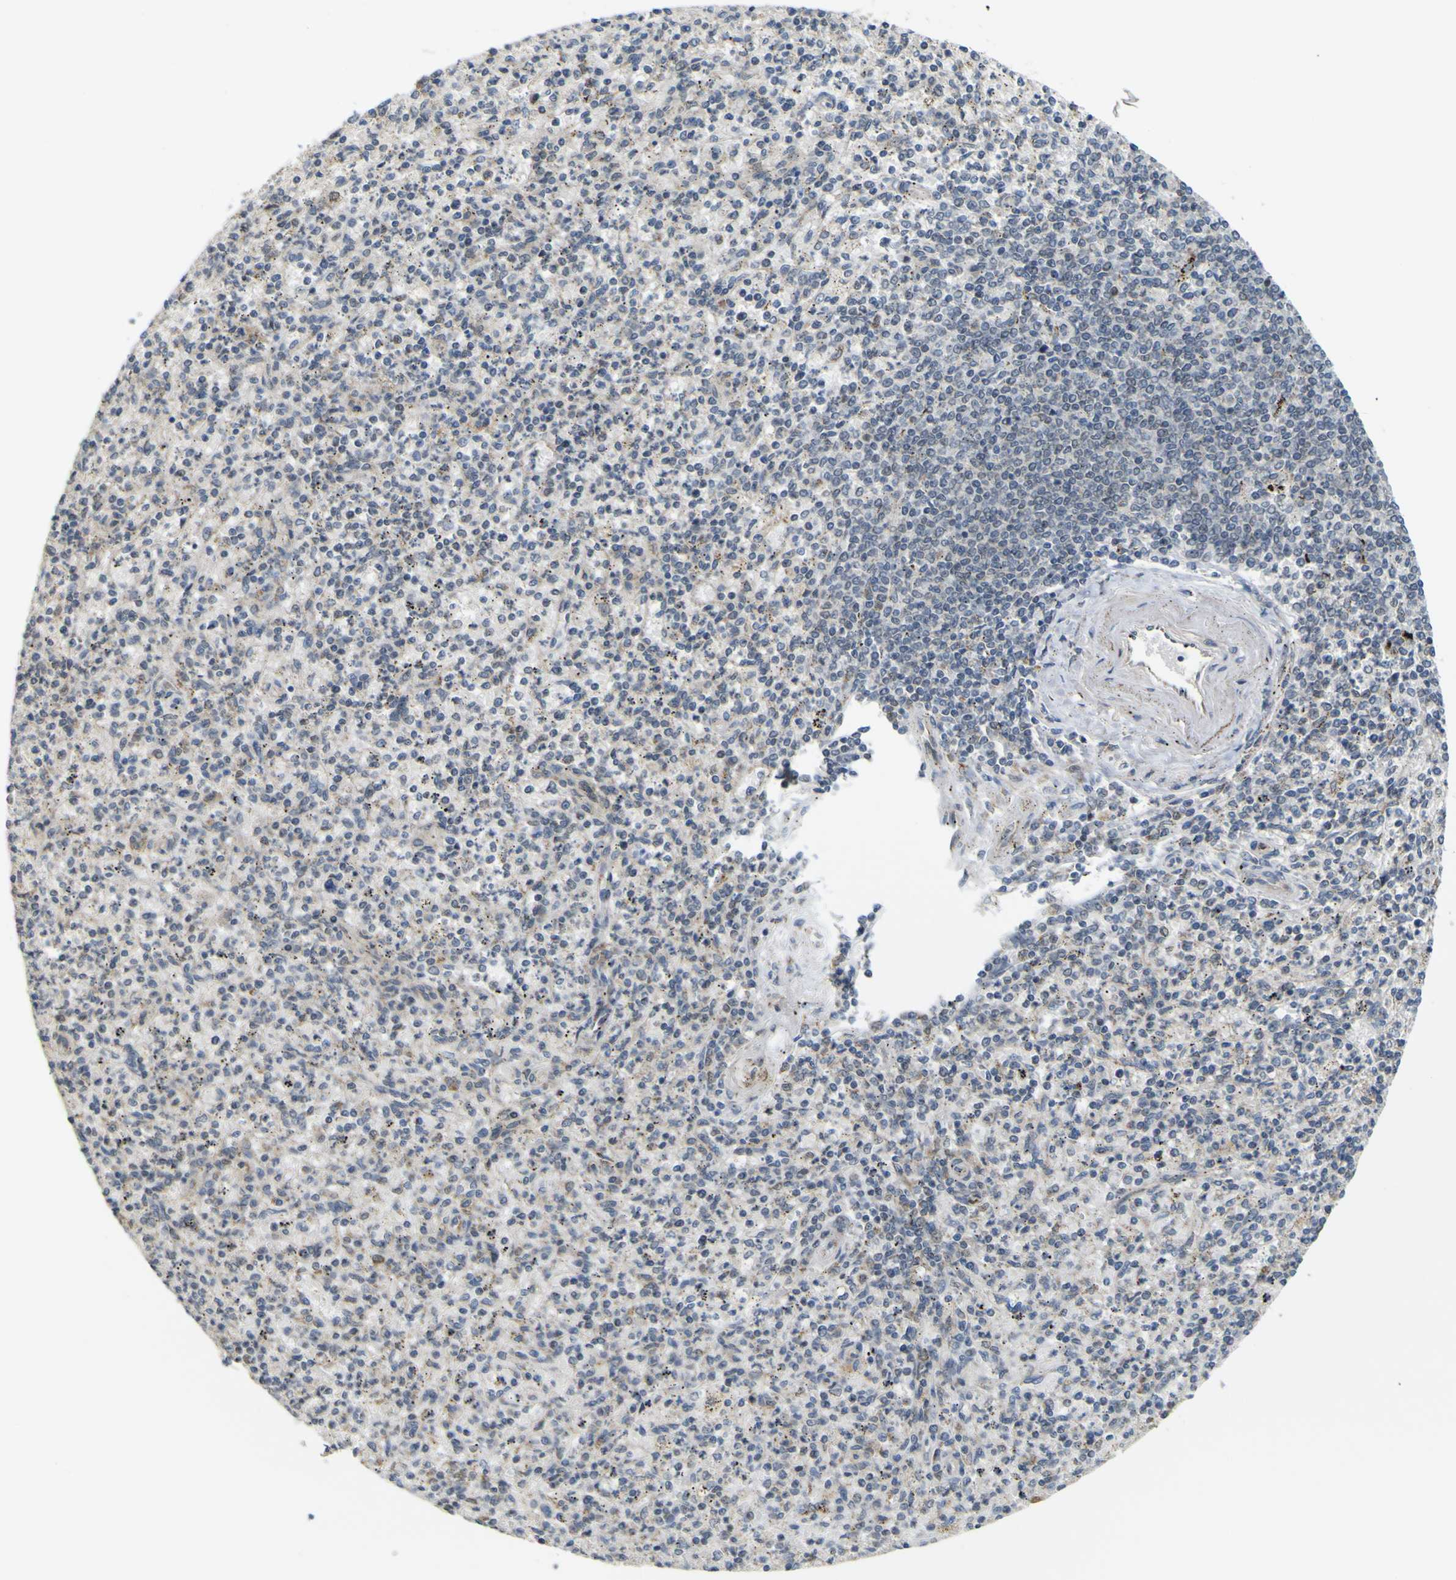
{"staining": {"intensity": "moderate", "quantity": "25%-75%", "location": "cytoplasmic/membranous"}, "tissue": "spleen", "cell_type": "Cells in red pulp", "image_type": "normal", "snomed": [{"axis": "morphology", "description": "Normal tissue, NOS"}, {"axis": "topography", "description": "Spleen"}], "caption": "Protein staining displays moderate cytoplasmic/membranous expression in approximately 25%-75% of cells in red pulp in benign spleen. Immunohistochemistry (ihc) stains the protein of interest in brown and the nuclei are stained blue.", "gene": "ACBD5", "patient": {"sex": "male", "age": 72}}